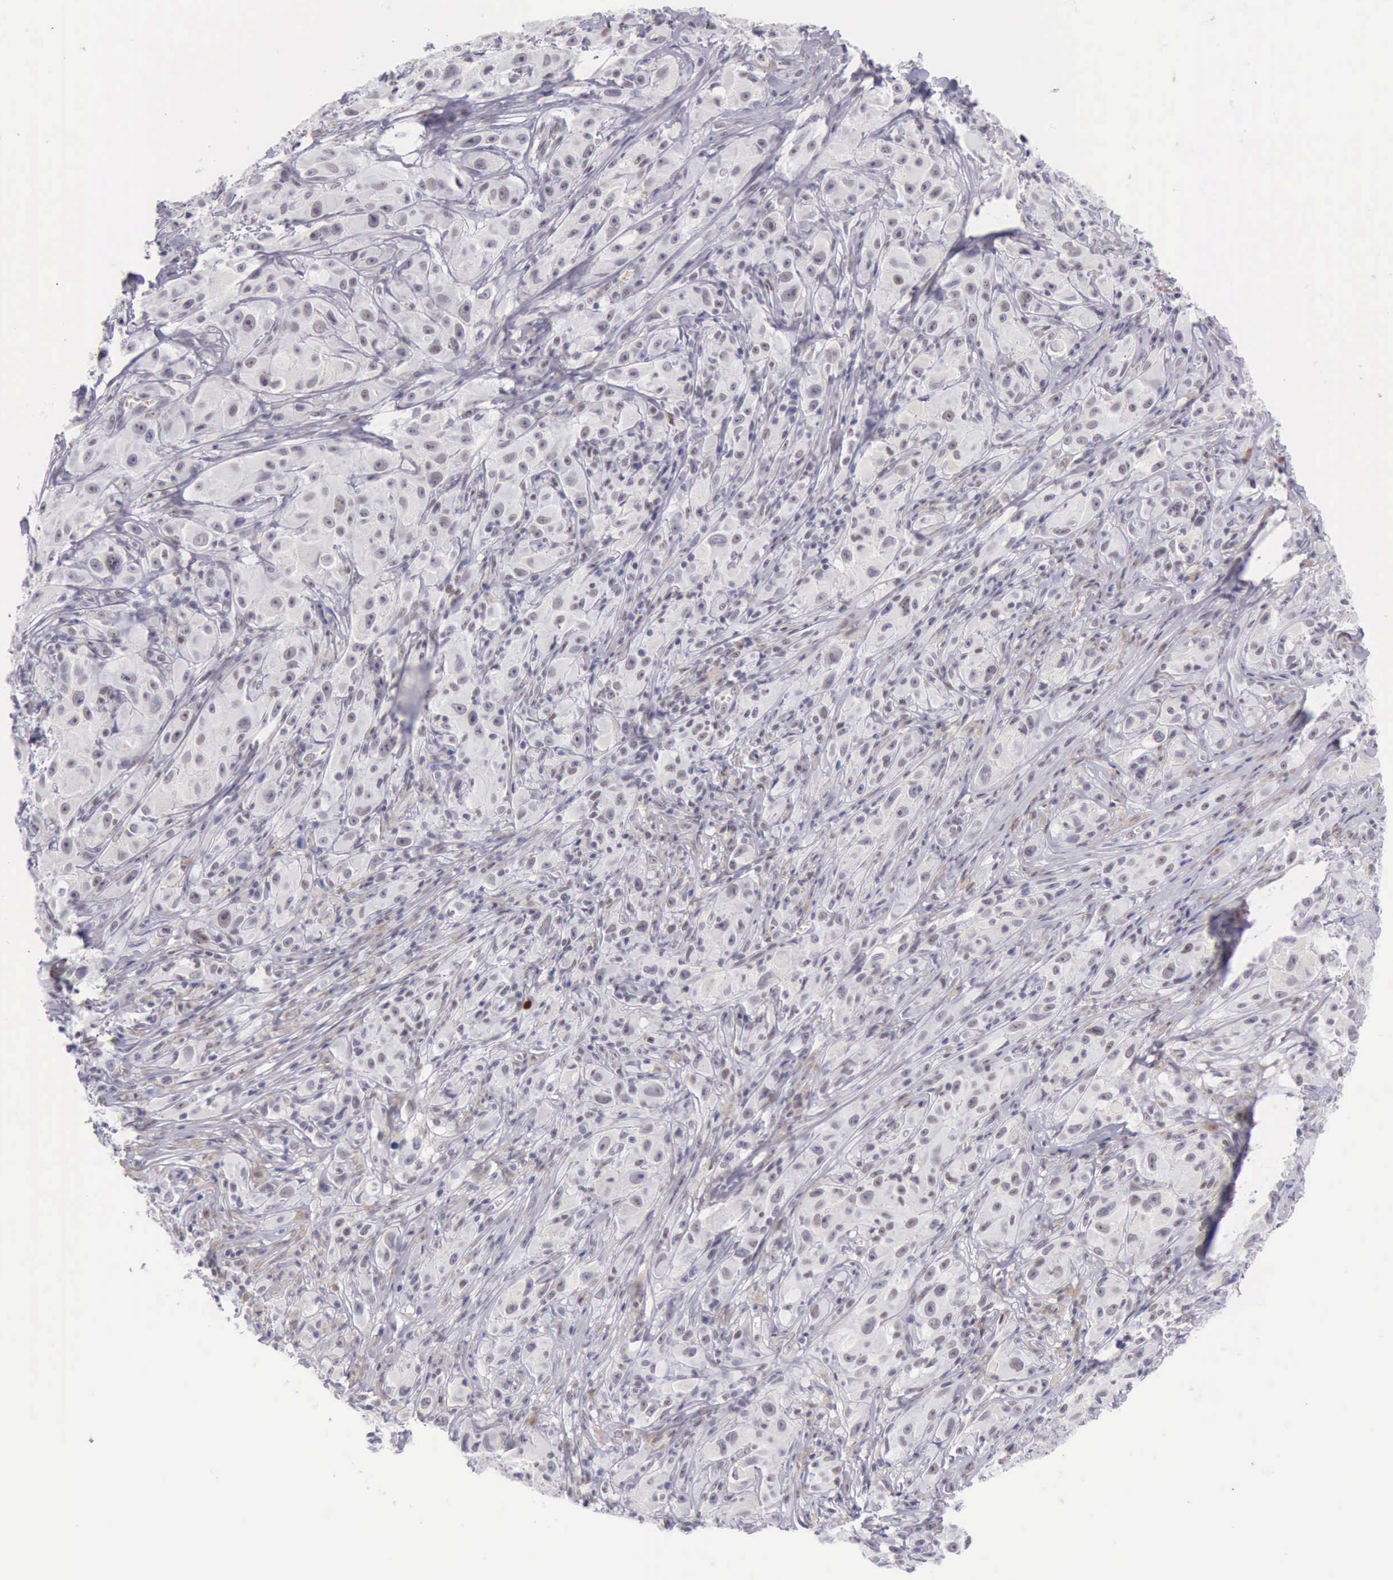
{"staining": {"intensity": "weak", "quantity": "<25%", "location": "nuclear"}, "tissue": "melanoma", "cell_type": "Tumor cells", "image_type": "cancer", "snomed": [{"axis": "morphology", "description": "Malignant melanoma, NOS"}, {"axis": "topography", "description": "Skin"}], "caption": "Immunohistochemical staining of human malignant melanoma reveals no significant positivity in tumor cells.", "gene": "EP300", "patient": {"sex": "male", "age": 56}}